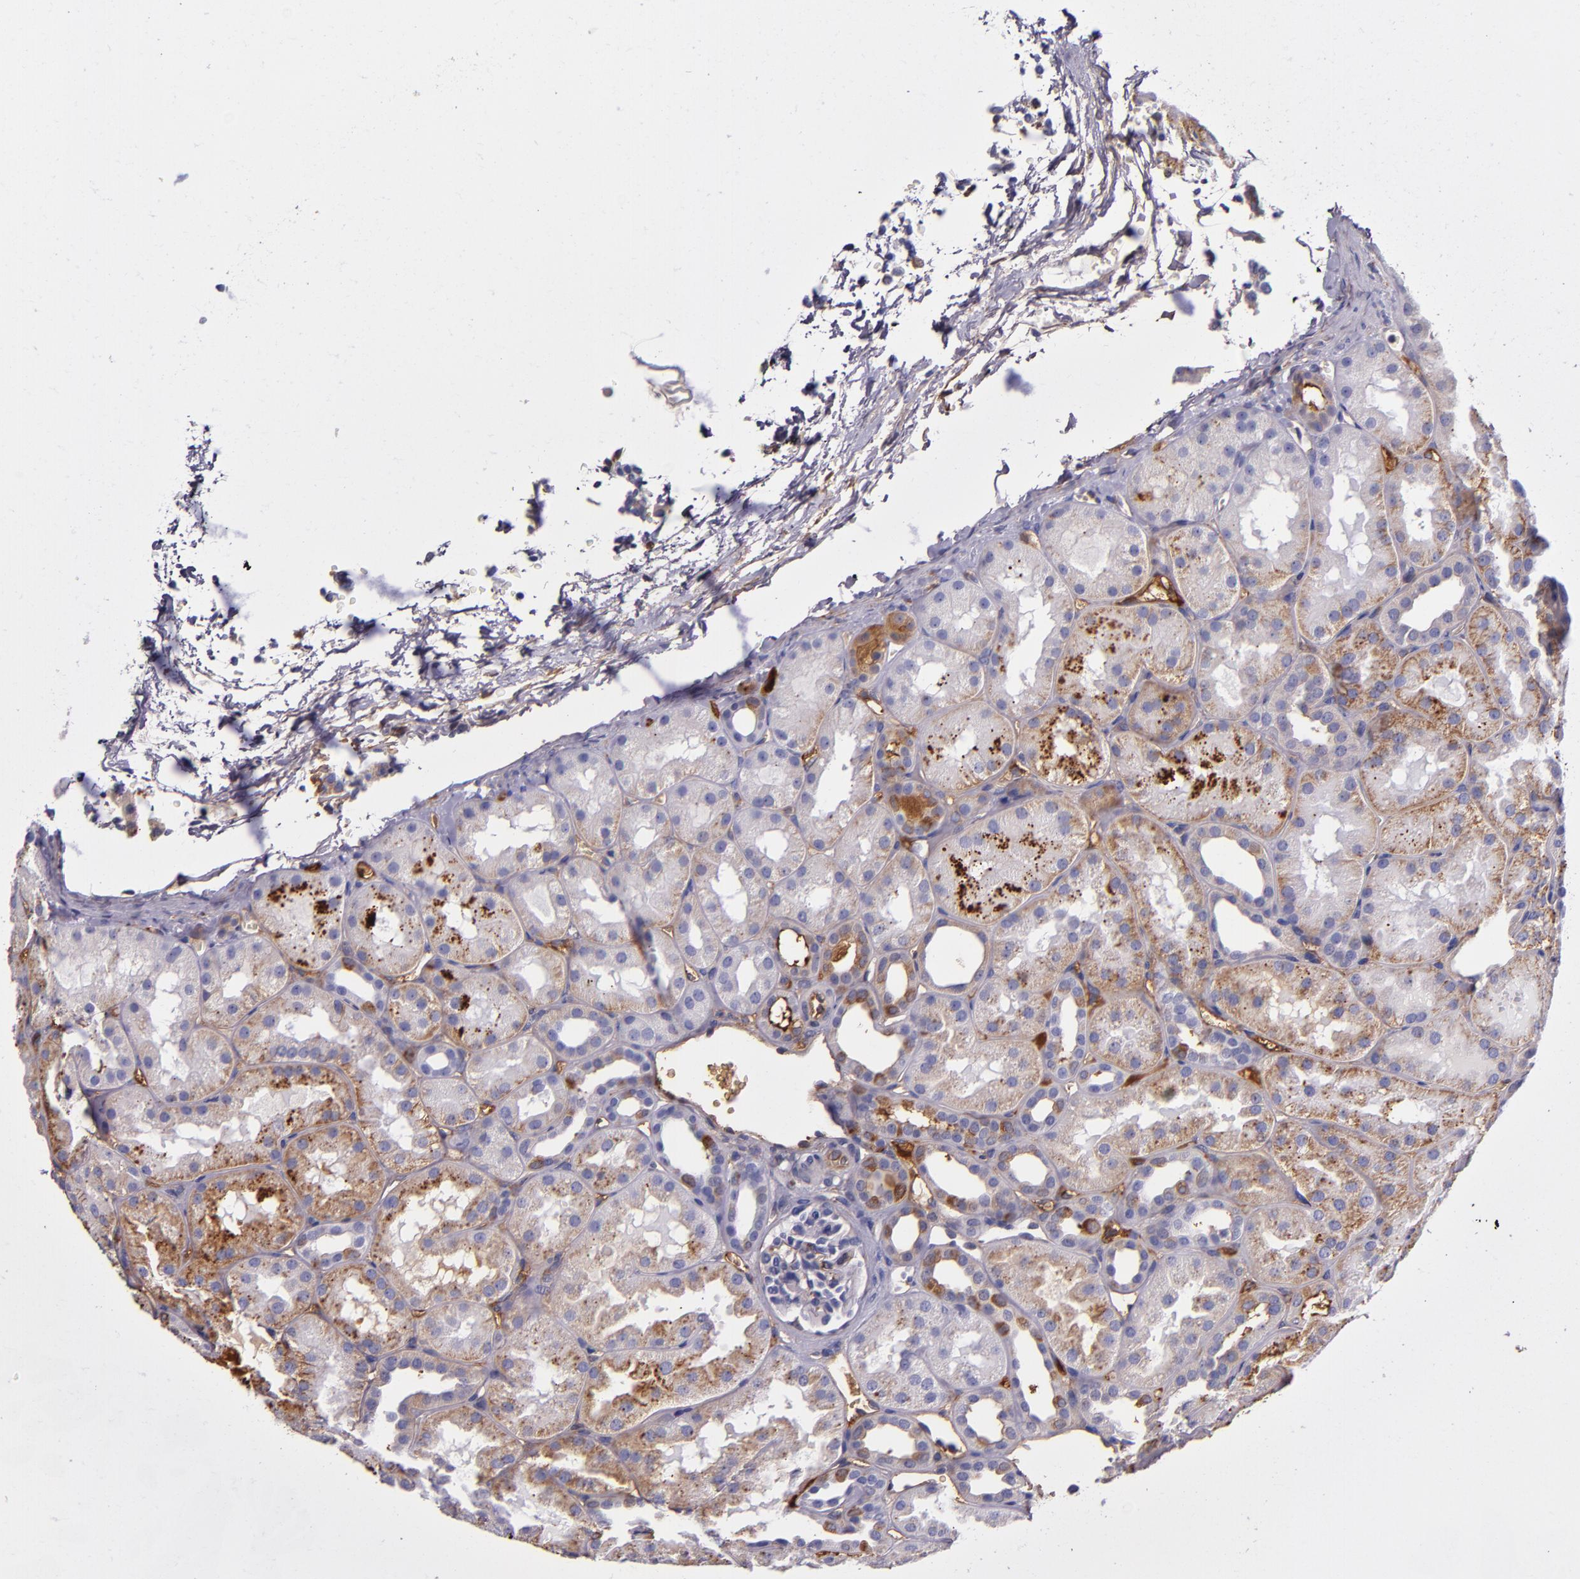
{"staining": {"intensity": "negative", "quantity": "none", "location": "none"}, "tissue": "kidney", "cell_type": "Cells in glomeruli", "image_type": "normal", "snomed": [{"axis": "morphology", "description": "Normal tissue, NOS"}, {"axis": "topography", "description": "Kidney"}], "caption": "High power microscopy micrograph of an immunohistochemistry (IHC) micrograph of unremarkable kidney, revealing no significant expression in cells in glomeruli.", "gene": "CLEC3B", "patient": {"sex": "male", "age": 28}}